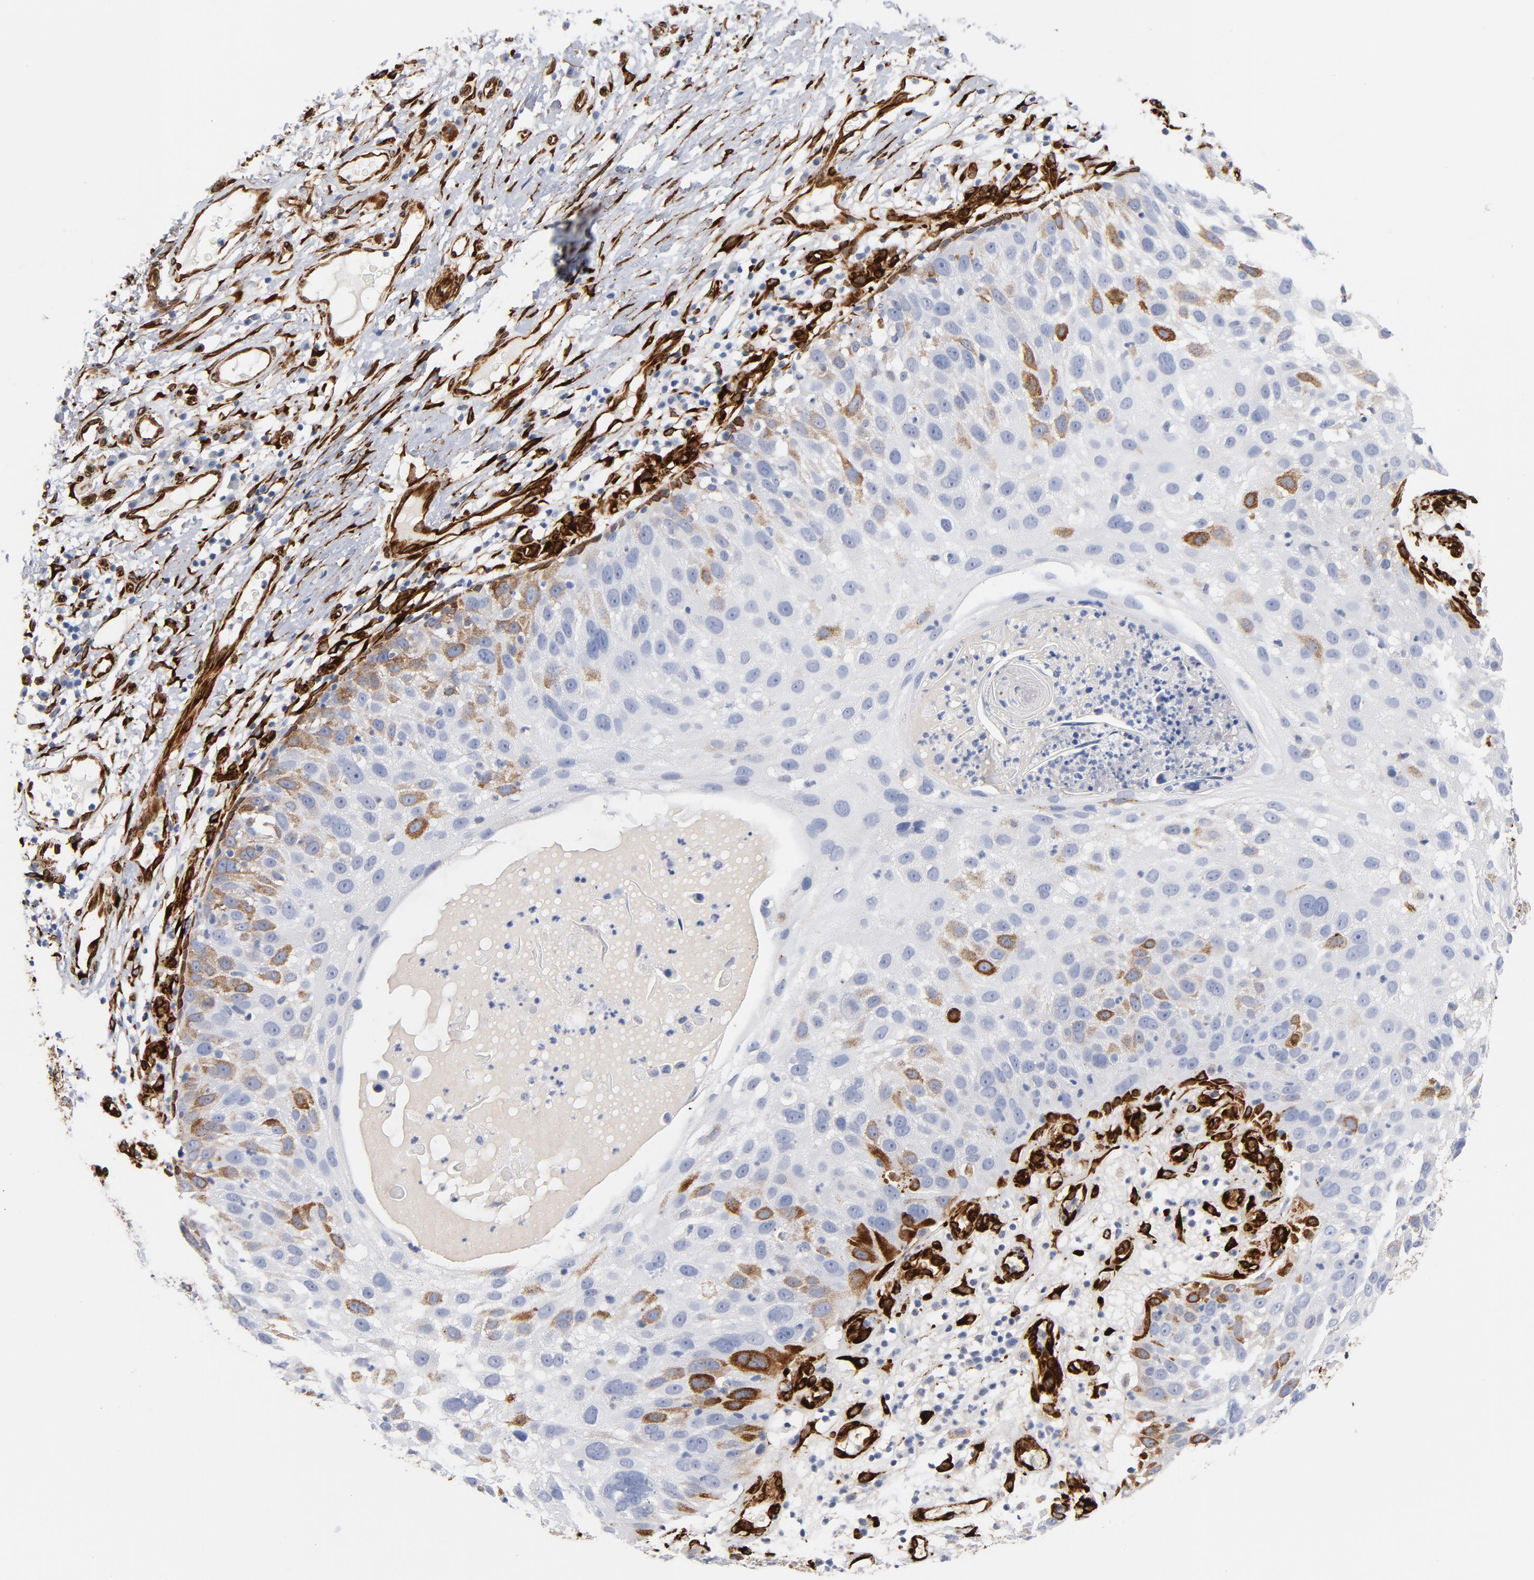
{"staining": {"intensity": "strong", "quantity": ">75%", "location": "cytoplasmic/membranous"}, "tissue": "skin cancer", "cell_type": "Tumor cells", "image_type": "cancer", "snomed": [{"axis": "morphology", "description": "Squamous cell carcinoma, NOS"}, {"axis": "topography", "description": "Skin"}], "caption": "Strong cytoplasmic/membranous positivity for a protein is seen in about >75% of tumor cells of skin cancer using immunohistochemistry (IHC).", "gene": "SERPINH1", "patient": {"sex": "male", "age": 87}}